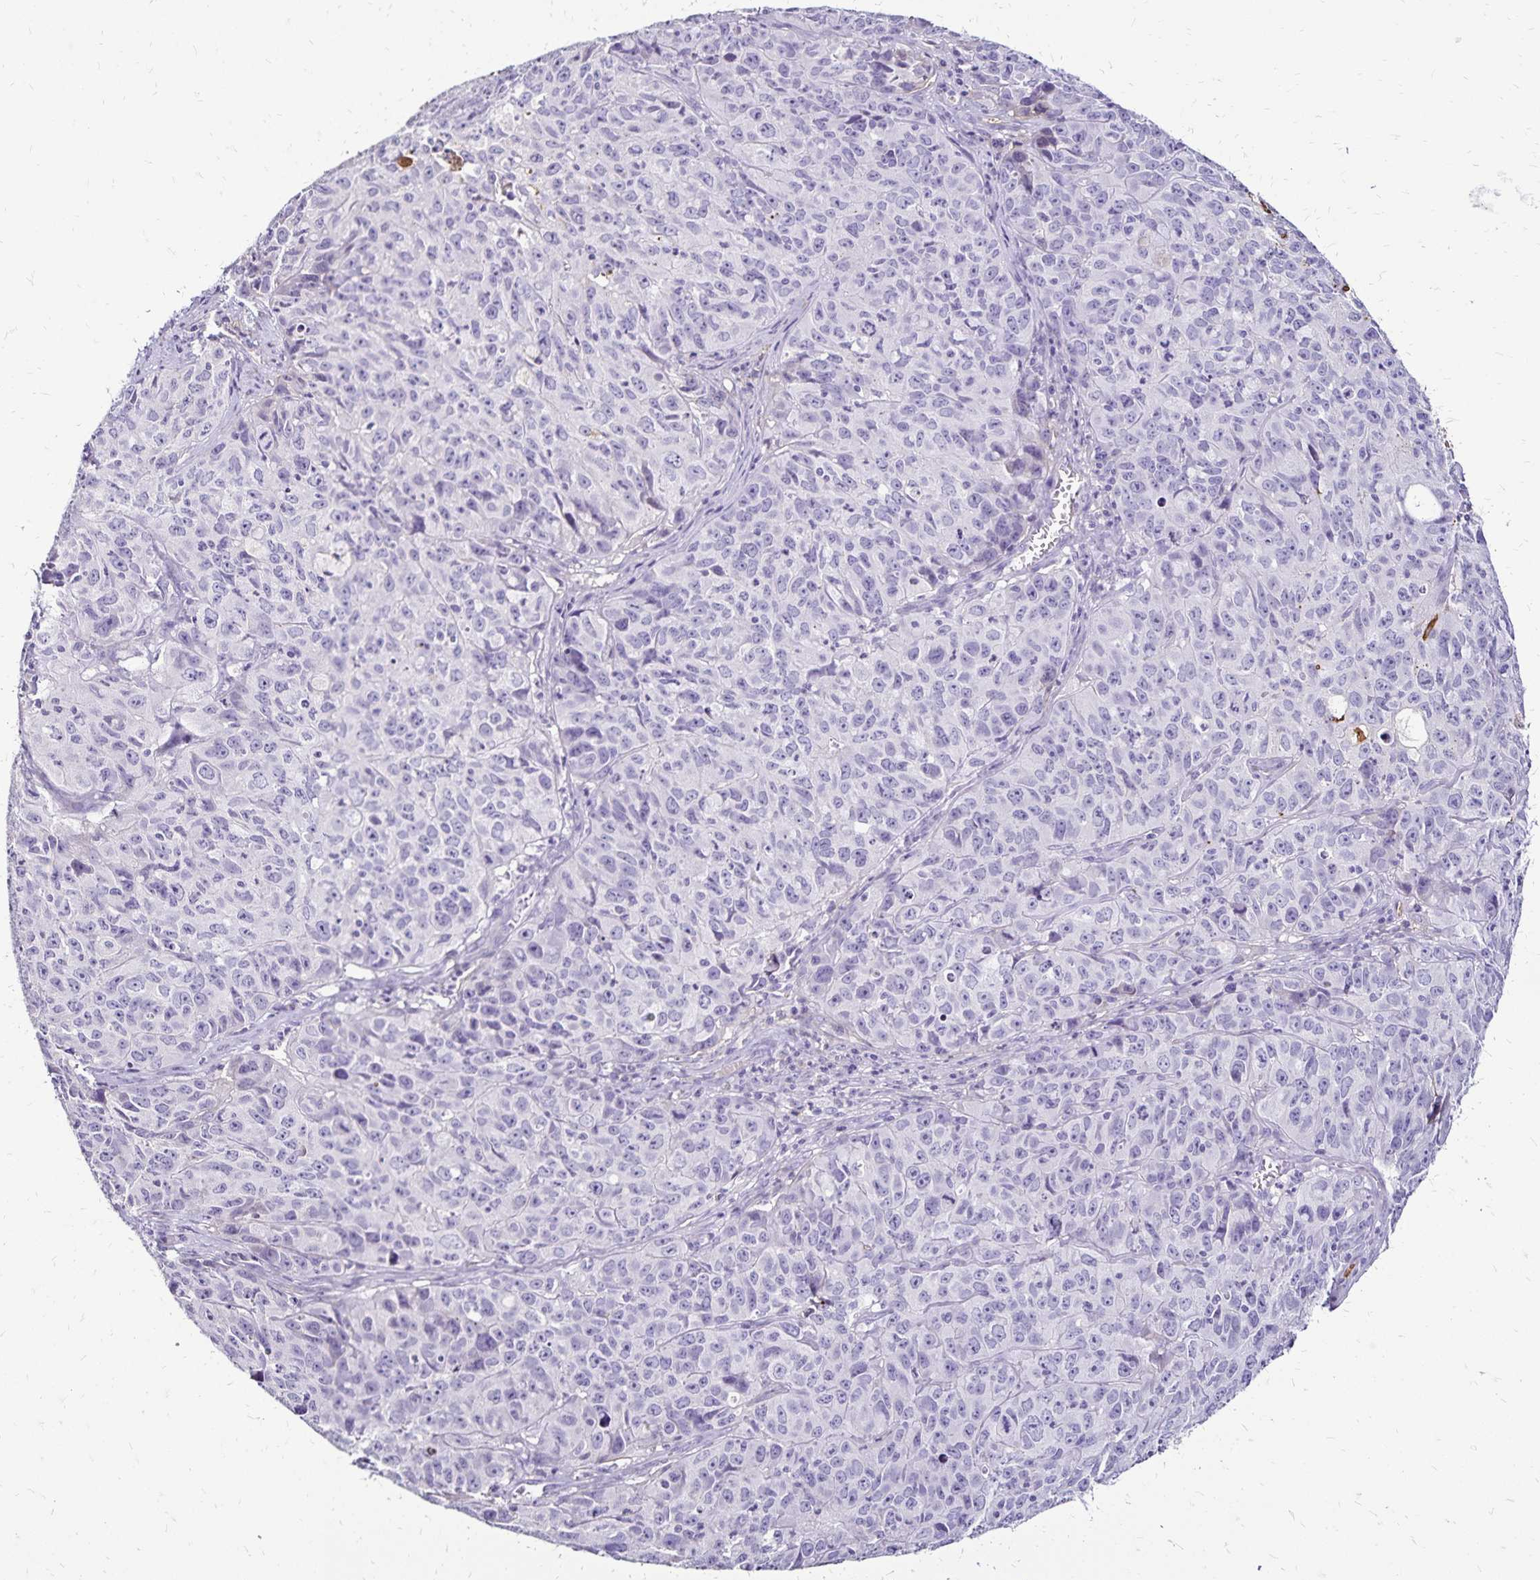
{"staining": {"intensity": "negative", "quantity": "none", "location": "none"}, "tissue": "cervical cancer", "cell_type": "Tumor cells", "image_type": "cancer", "snomed": [{"axis": "morphology", "description": "Squamous cell carcinoma, NOS"}, {"axis": "topography", "description": "Cervix"}], "caption": "Squamous cell carcinoma (cervical) was stained to show a protein in brown. There is no significant staining in tumor cells.", "gene": "KISS1", "patient": {"sex": "female", "age": 28}}